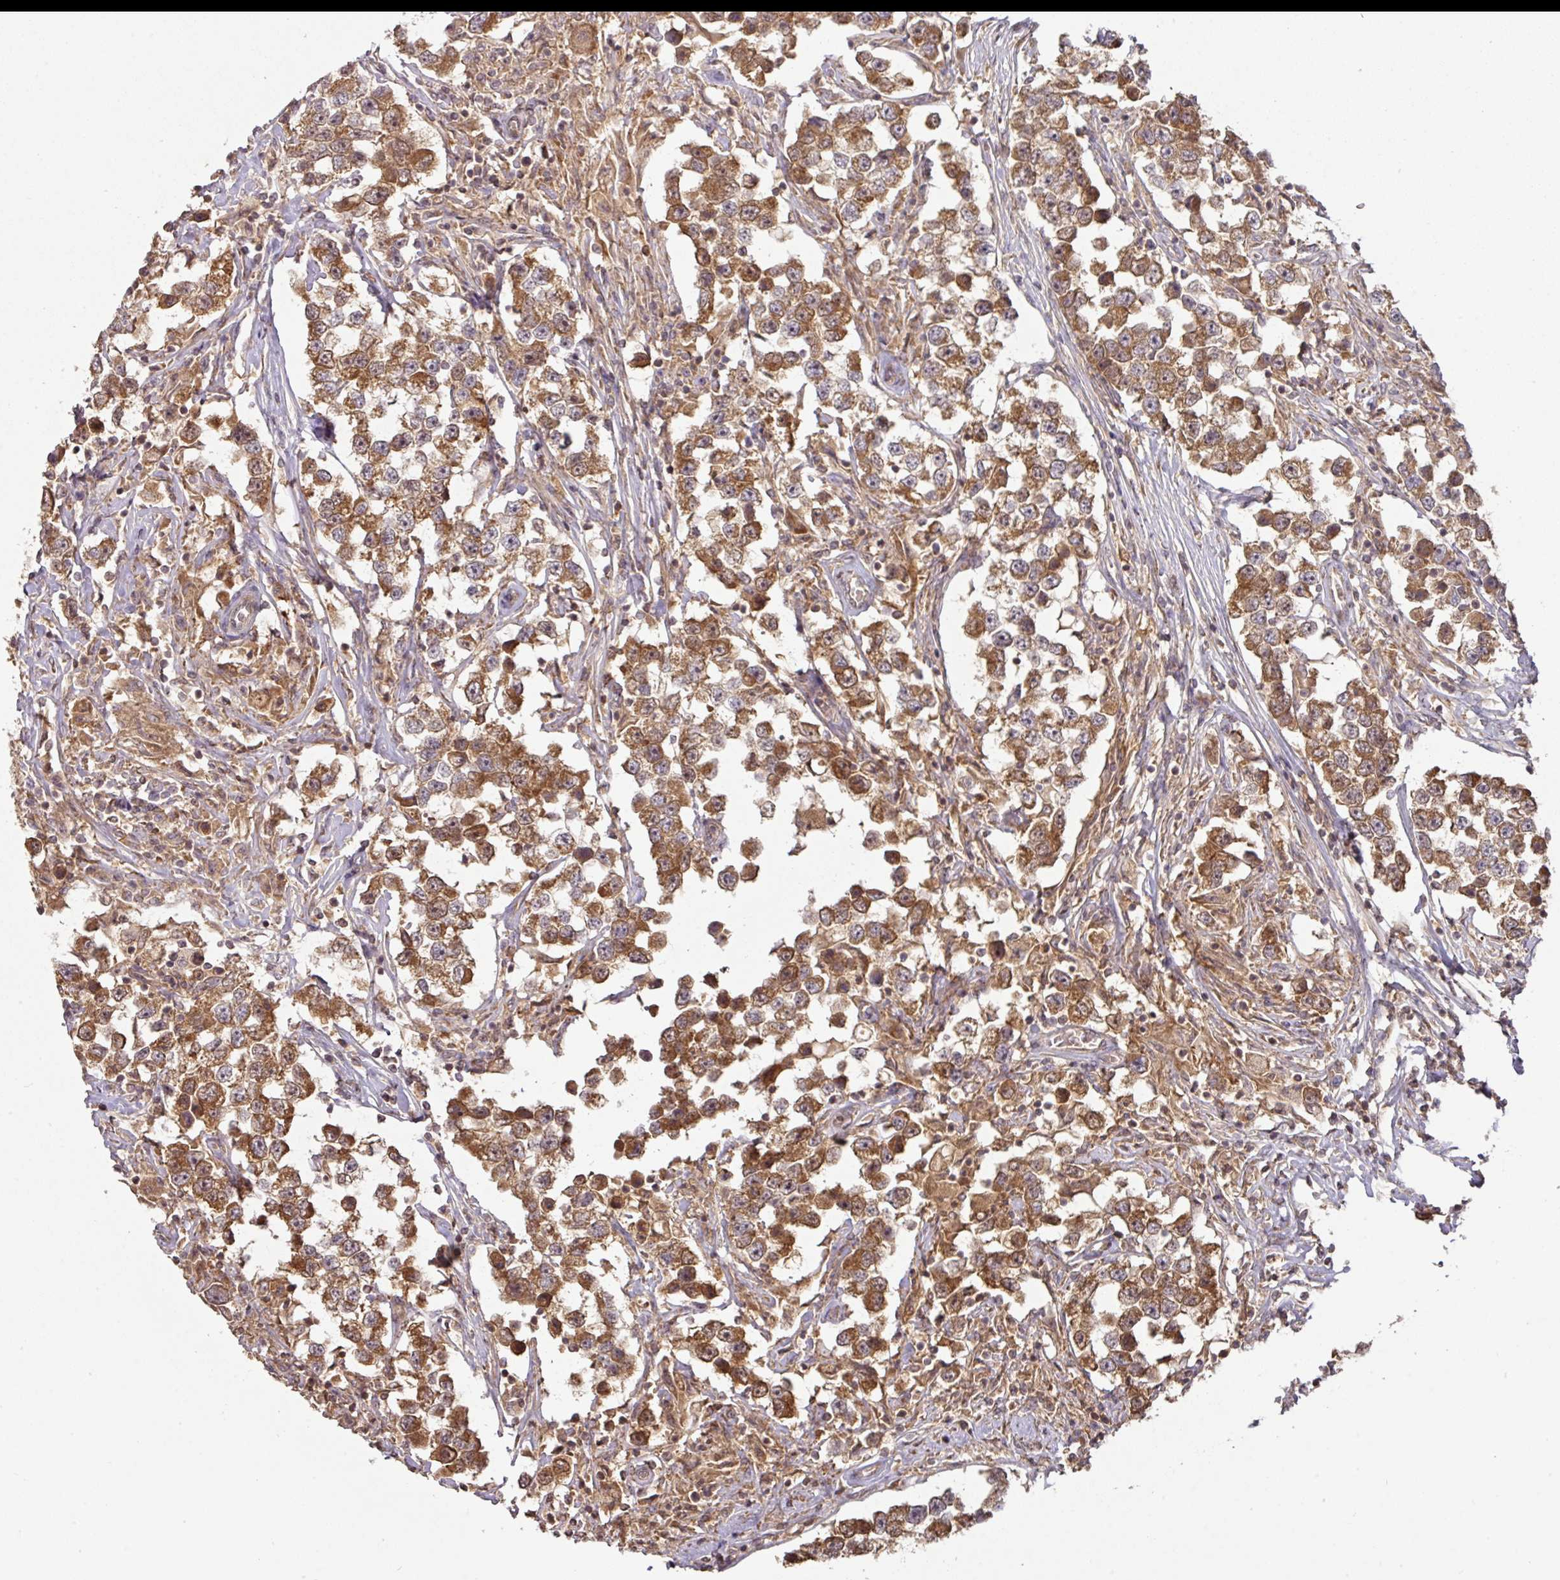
{"staining": {"intensity": "moderate", "quantity": ">75%", "location": "cytoplasmic/membranous"}, "tissue": "testis cancer", "cell_type": "Tumor cells", "image_type": "cancer", "snomed": [{"axis": "morphology", "description": "Seminoma, NOS"}, {"axis": "topography", "description": "Testis"}], "caption": "There is medium levels of moderate cytoplasmic/membranous expression in tumor cells of testis cancer (seminoma), as demonstrated by immunohistochemical staining (brown color).", "gene": "MRRF", "patient": {"sex": "male", "age": 46}}